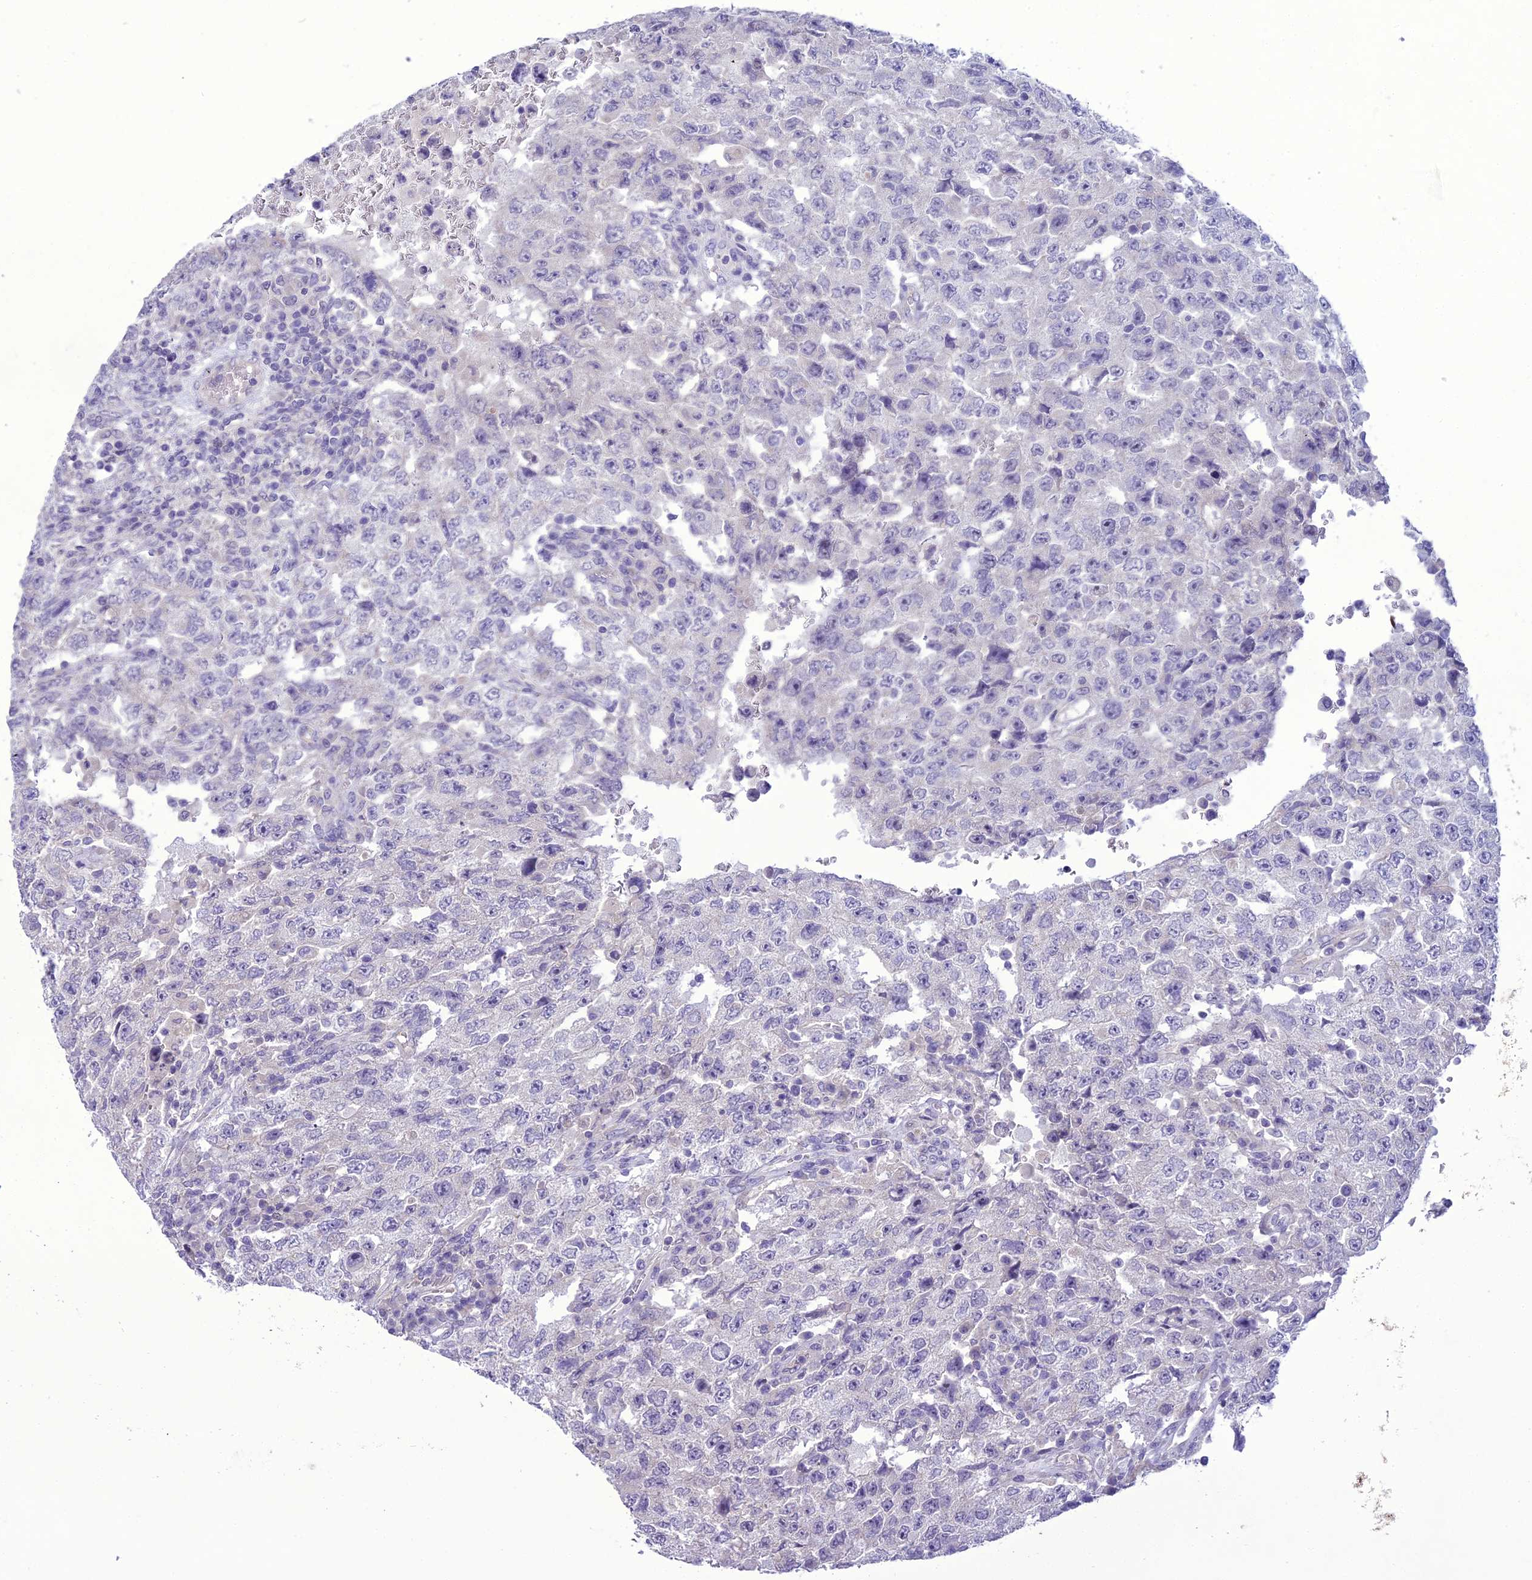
{"staining": {"intensity": "negative", "quantity": "none", "location": "none"}, "tissue": "testis cancer", "cell_type": "Tumor cells", "image_type": "cancer", "snomed": [{"axis": "morphology", "description": "Carcinoma, Embryonal, NOS"}, {"axis": "topography", "description": "Testis"}], "caption": "The histopathology image reveals no significant staining in tumor cells of embryonal carcinoma (testis).", "gene": "SCRT1", "patient": {"sex": "male", "age": 26}}